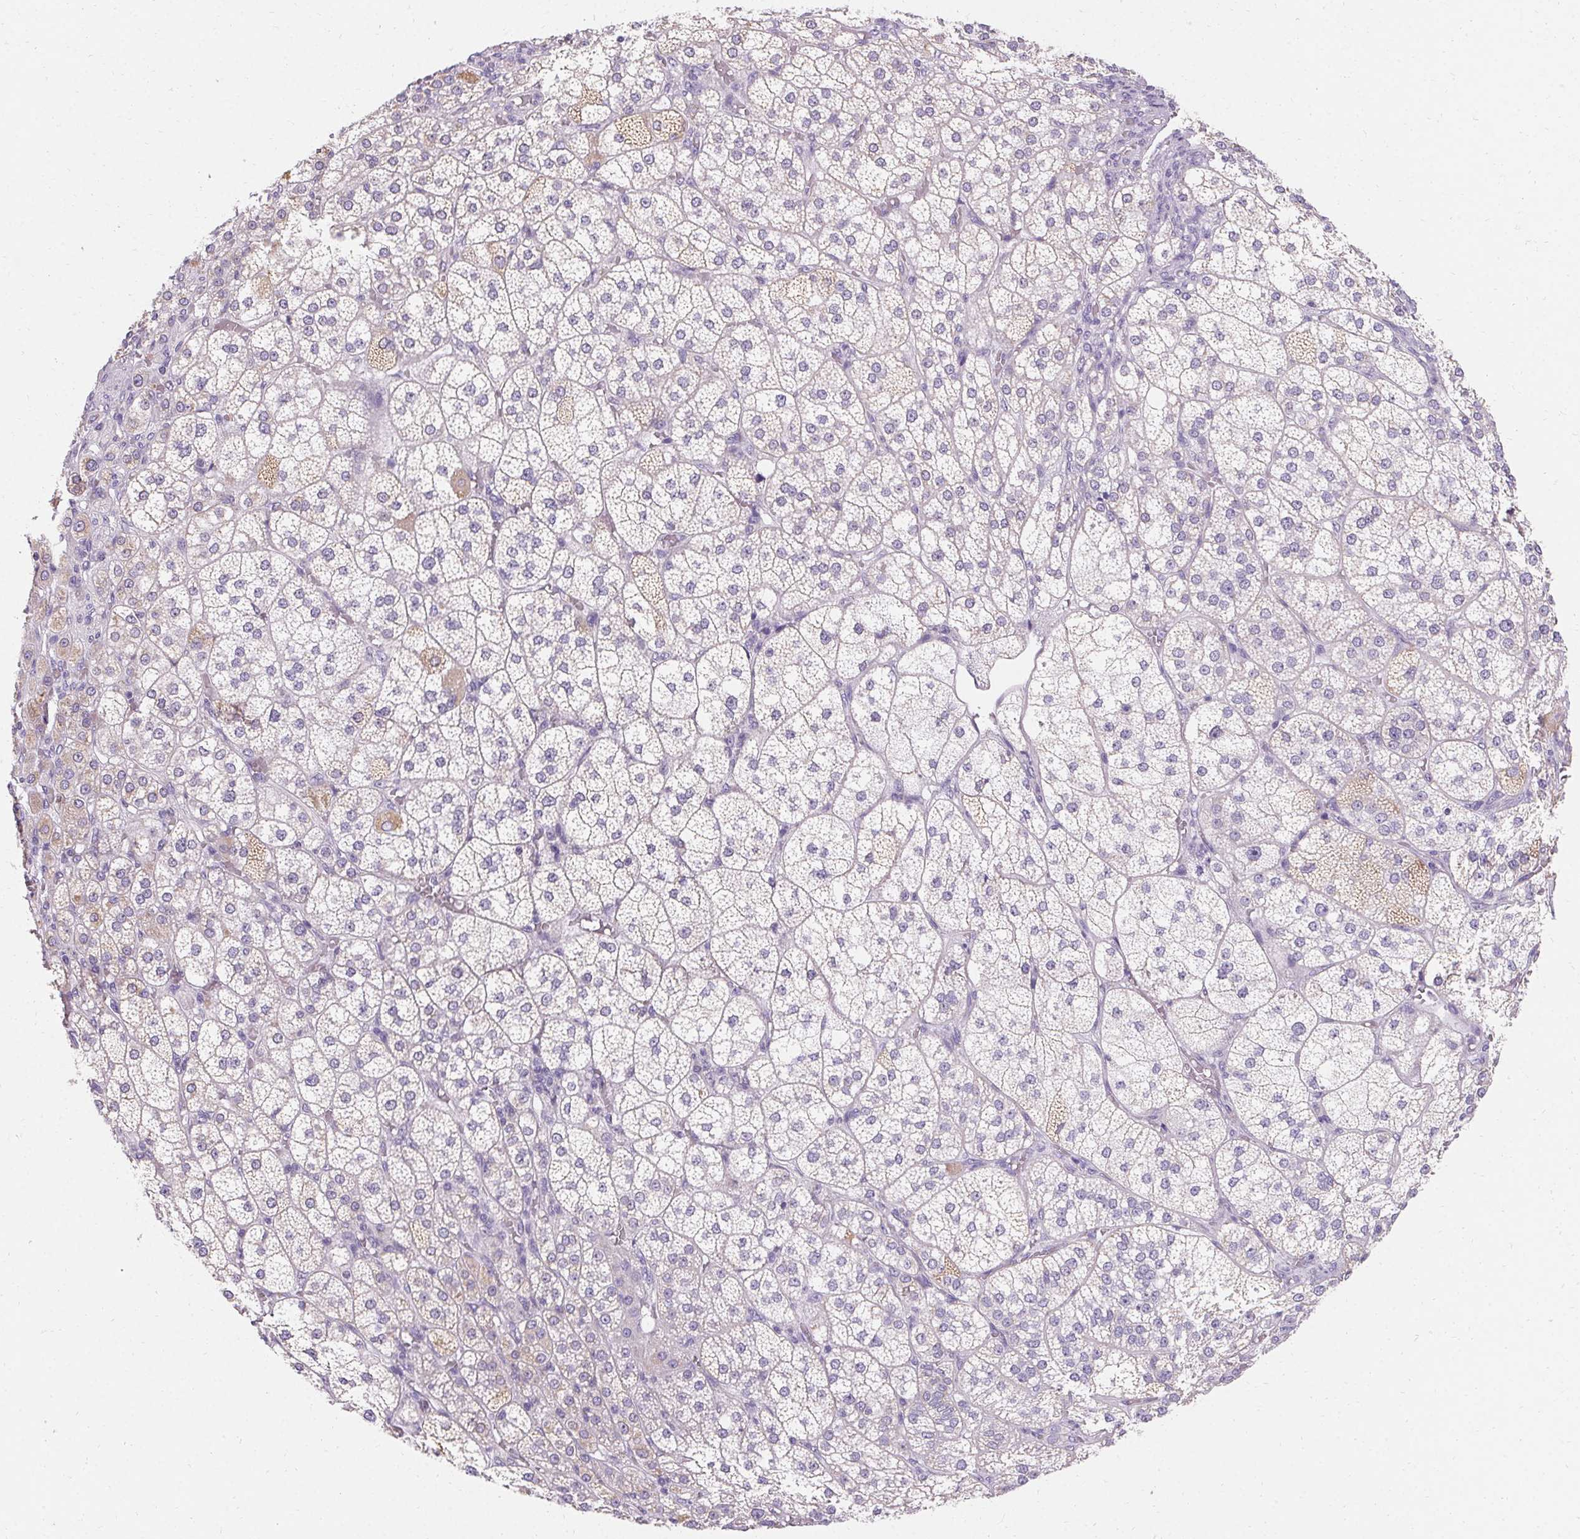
{"staining": {"intensity": "weak", "quantity": "<25%", "location": "cytoplasmic/membranous"}, "tissue": "adrenal gland", "cell_type": "Glandular cells", "image_type": "normal", "snomed": [{"axis": "morphology", "description": "Normal tissue, NOS"}, {"axis": "topography", "description": "Adrenal gland"}], "caption": "This is a photomicrograph of IHC staining of unremarkable adrenal gland, which shows no expression in glandular cells.", "gene": "ASGR2", "patient": {"sex": "female", "age": 60}}